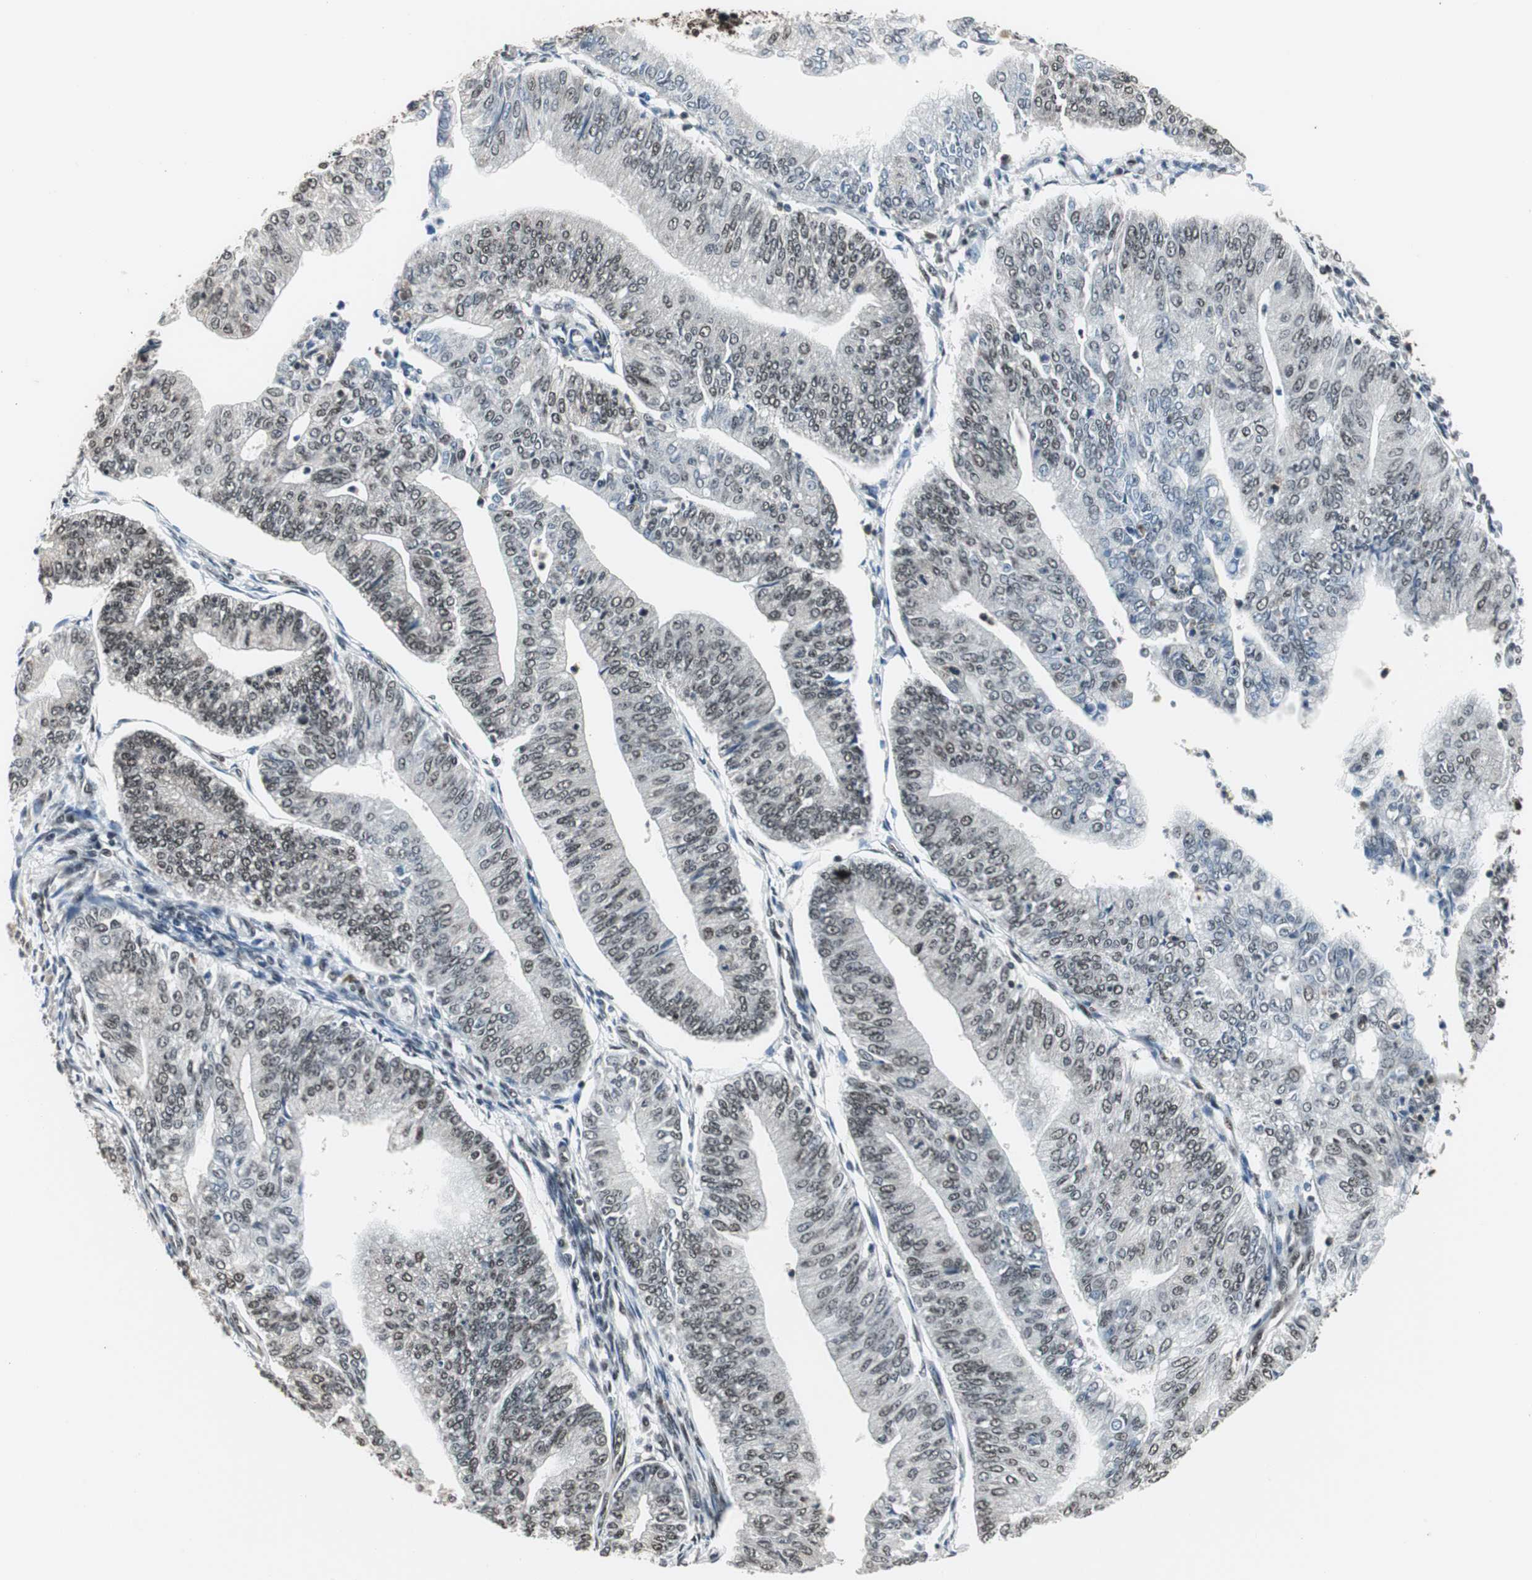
{"staining": {"intensity": "moderate", "quantity": "25%-75%", "location": "nuclear"}, "tissue": "endometrial cancer", "cell_type": "Tumor cells", "image_type": "cancer", "snomed": [{"axis": "morphology", "description": "Adenocarcinoma, NOS"}, {"axis": "topography", "description": "Endometrium"}], "caption": "Immunohistochemistry image of neoplastic tissue: human endometrial cancer (adenocarcinoma) stained using immunohistochemistry exhibits medium levels of moderate protein expression localized specifically in the nuclear of tumor cells, appearing as a nuclear brown color.", "gene": "CDK9", "patient": {"sex": "female", "age": 59}}